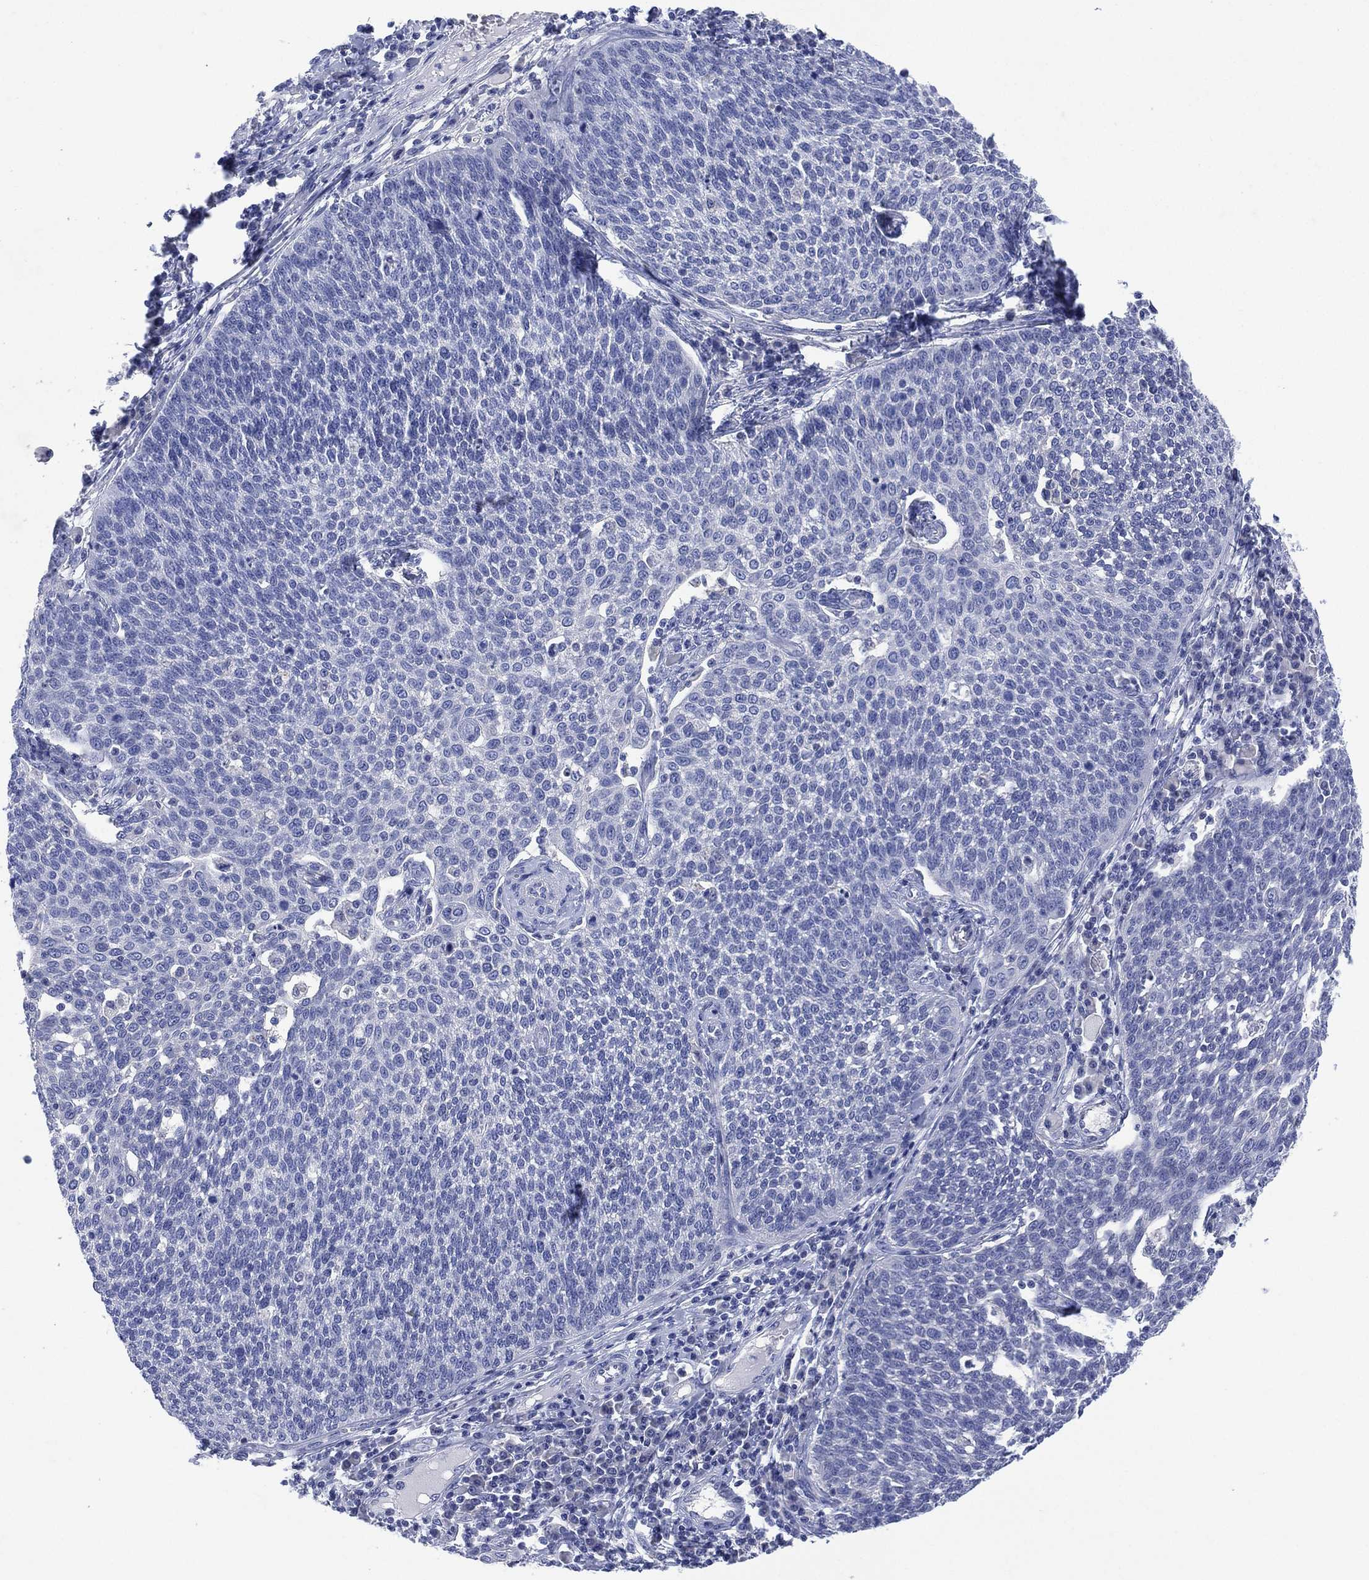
{"staining": {"intensity": "negative", "quantity": "none", "location": "none"}, "tissue": "cervical cancer", "cell_type": "Tumor cells", "image_type": "cancer", "snomed": [{"axis": "morphology", "description": "Squamous cell carcinoma, NOS"}, {"axis": "topography", "description": "Cervix"}], "caption": "An immunohistochemistry micrograph of cervical cancer is shown. There is no staining in tumor cells of cervical cancer. (Stains: DAB (3,3'-diaminobenzidine) immunohistochemistry with hematoxylin counter stain, Microscopy: brightfield microscopy at high magnification).", "gene": "CHRNA3", "patient": {"sex": "female", "age": 34}}